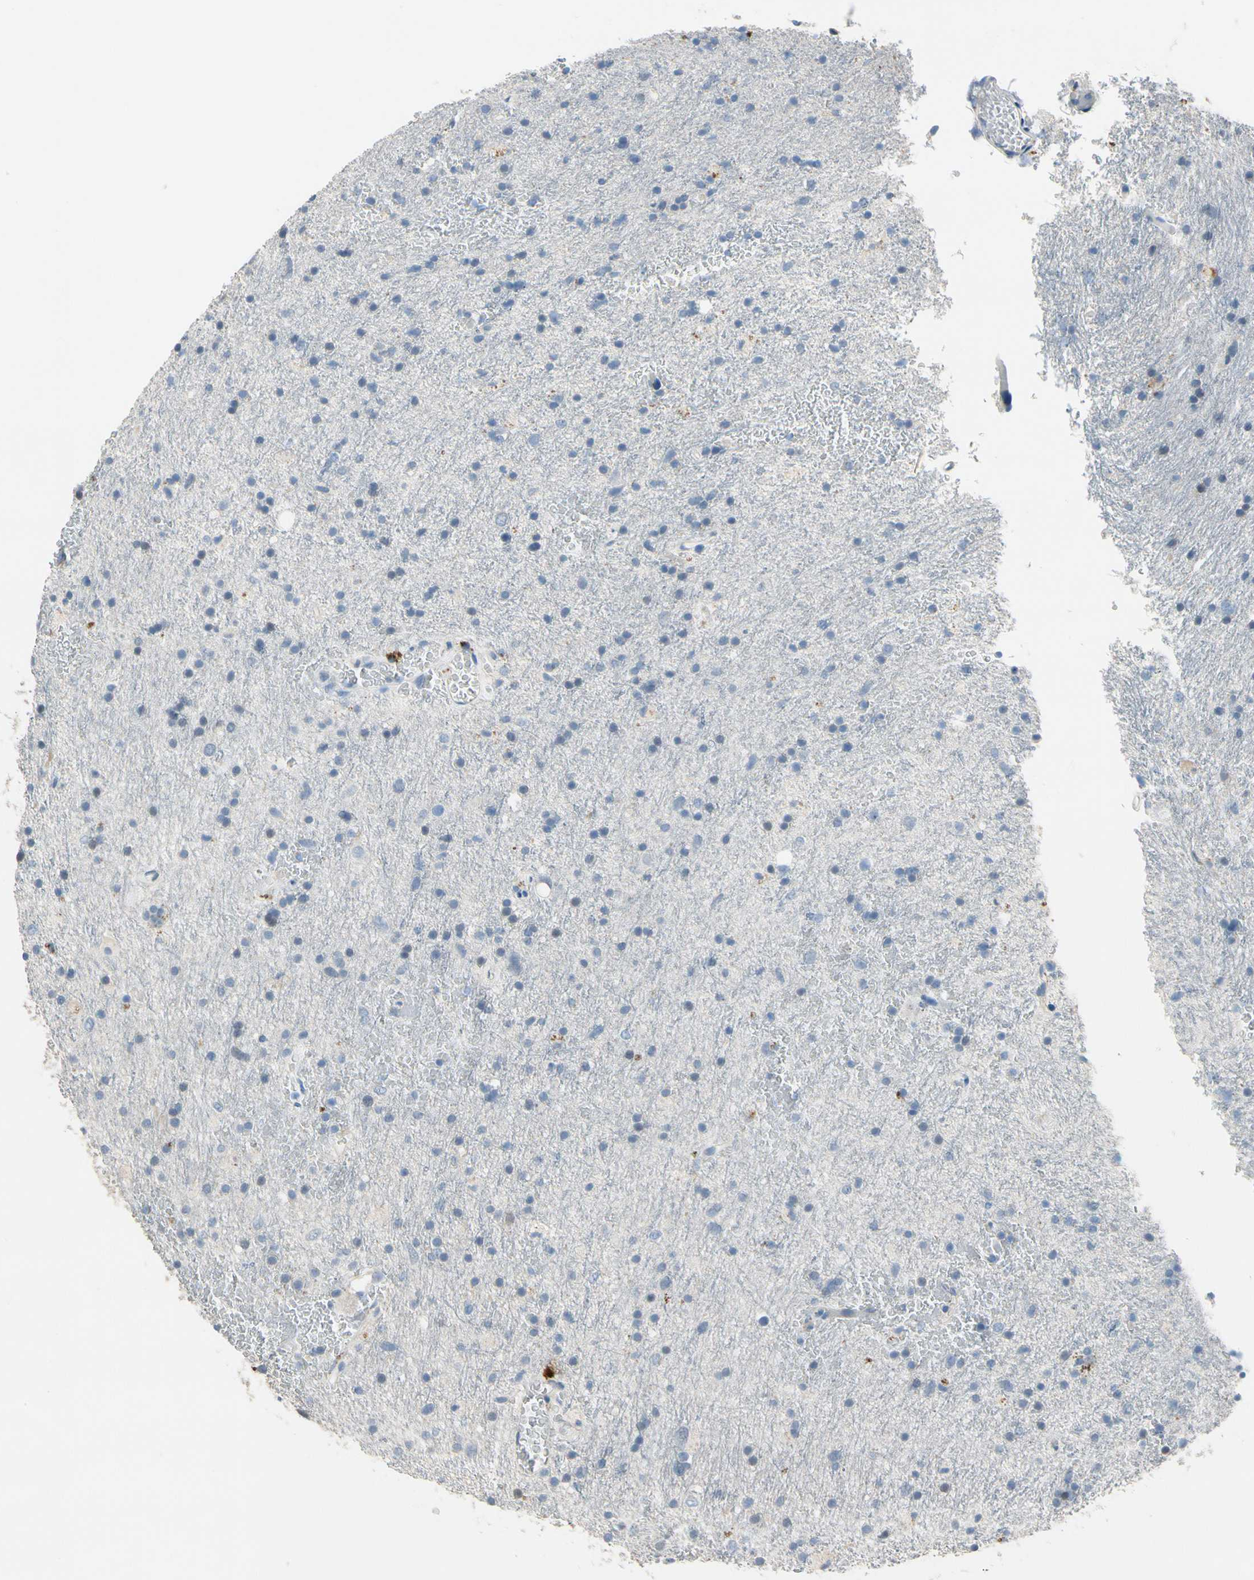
{"staining": {"intensity": "negative", "quantity": "none", "location": "none"}, "tissue": "glioma", "cell_type": "Tumor cells", "image_type": "cancer", "snomed": [{"axis": "morphology", "description": "Glioma, malignant, Low grade"}, {"axis": "topography", "description": "Brain"}], "caption": "Malignant glioma (low-grade) was stained to show a protein in brown. There is no significant expression in tumor cells. (Stains: DAB (3,3'-diaminobenzidine) immunohistochemistry with hematoxylin counter stain, Microscopy: brightfield microscopy at high magnification).", "gene": "CPA3", "patient": {"sex": "male", "age": 77}}